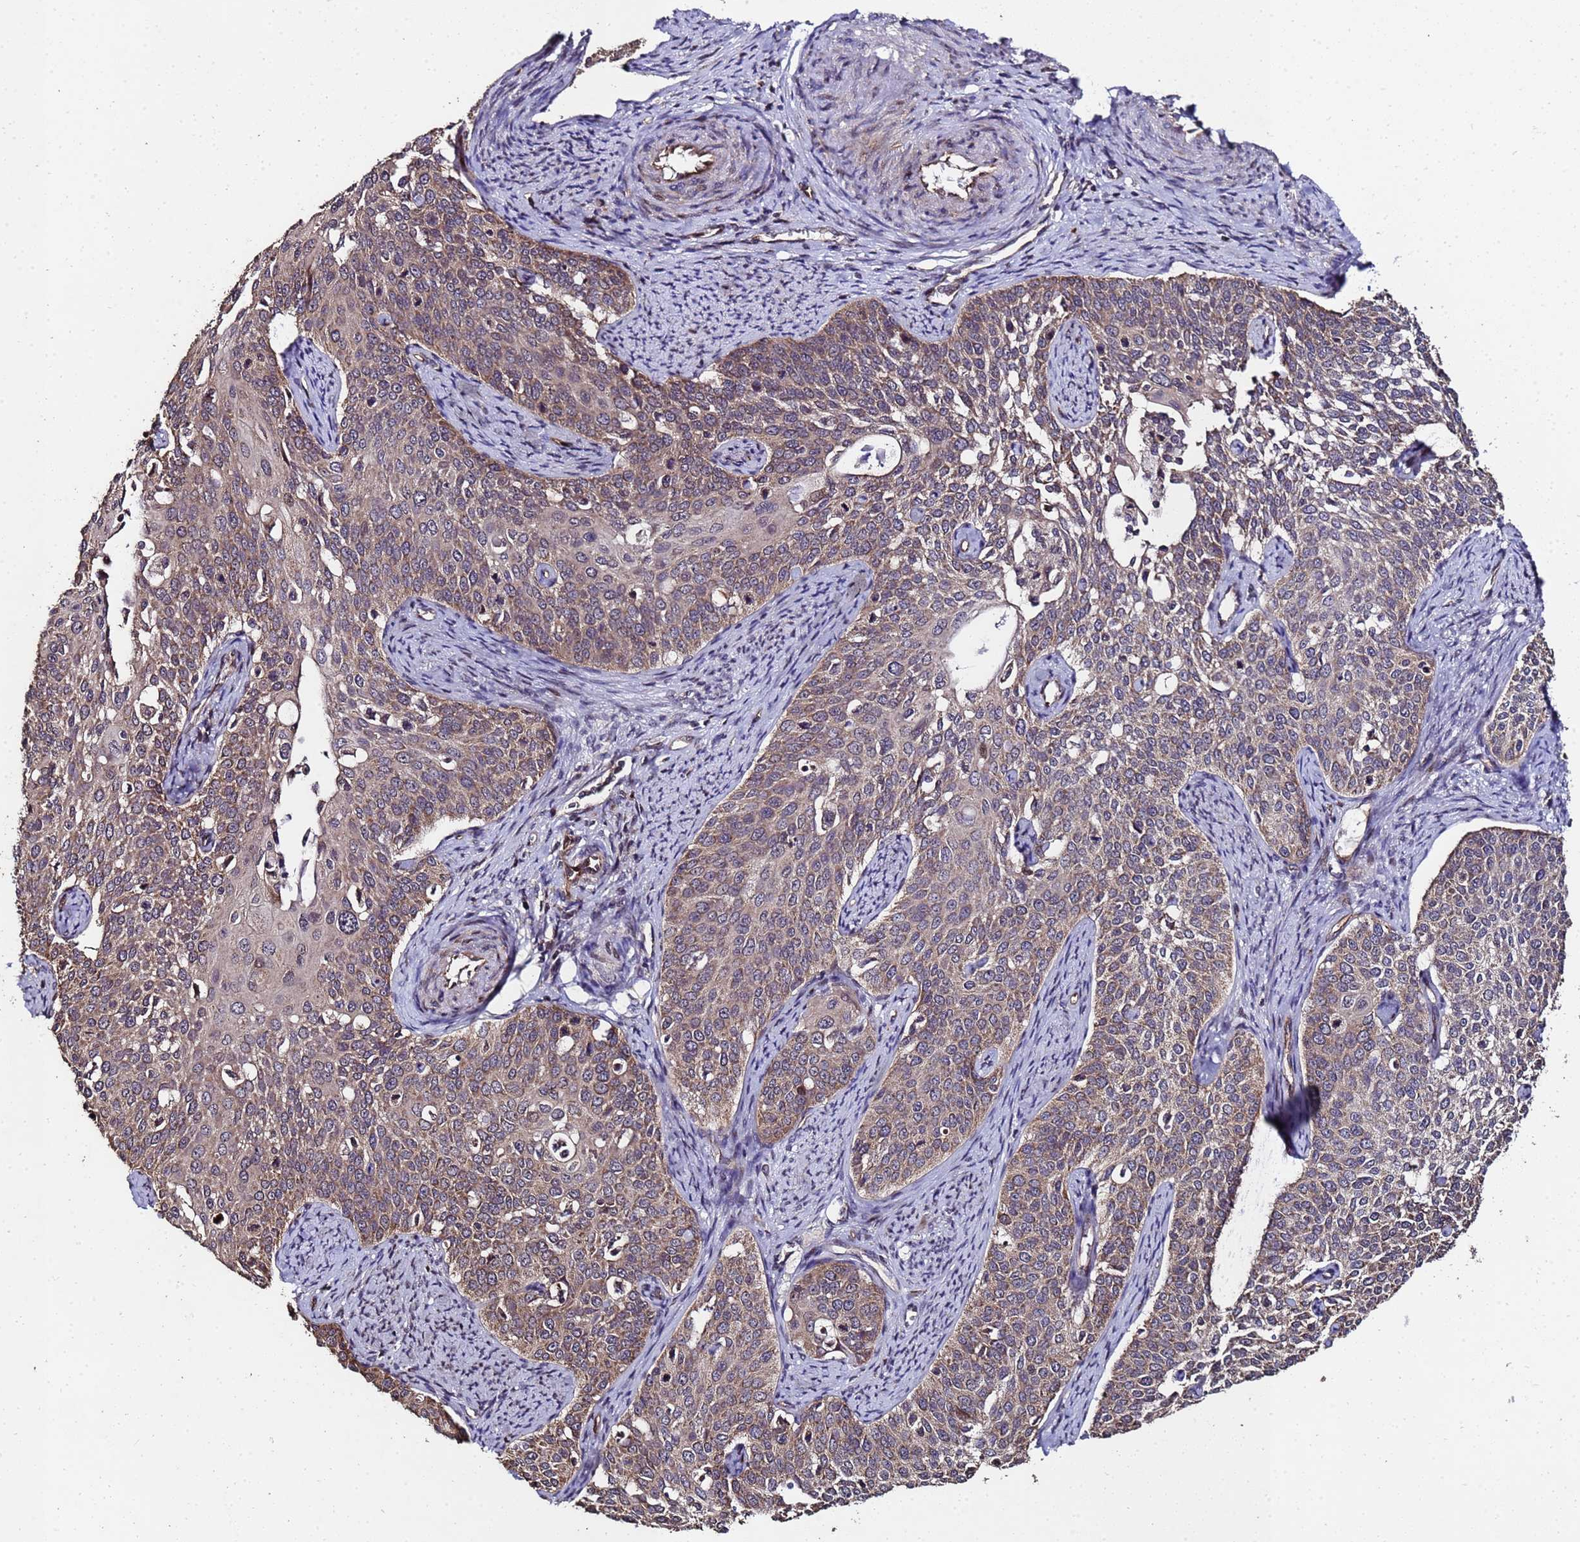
{"staining": {"intensity": "moderate", "quantity": ">75%", "location": "cytoplasmic/membranous"}, "tissue": "cervical cancer", "cell_type": "Tumor cells", "image_type": "cancer", "snomed": [{"axis": "morphology", "description": "Squamous cell carcinoma, NOS"}, {"axis": "topography", "description": "Cervix"}], "caption": "Immunohistochemical staining of squamous cell carcinoma (cervical) shows medium levels of moderate cytoplasmic/membranous protein staining in approximately >75% of tumor cells.", "gene": "PRODH", "patient": {"sex": "female", "age": 44}}